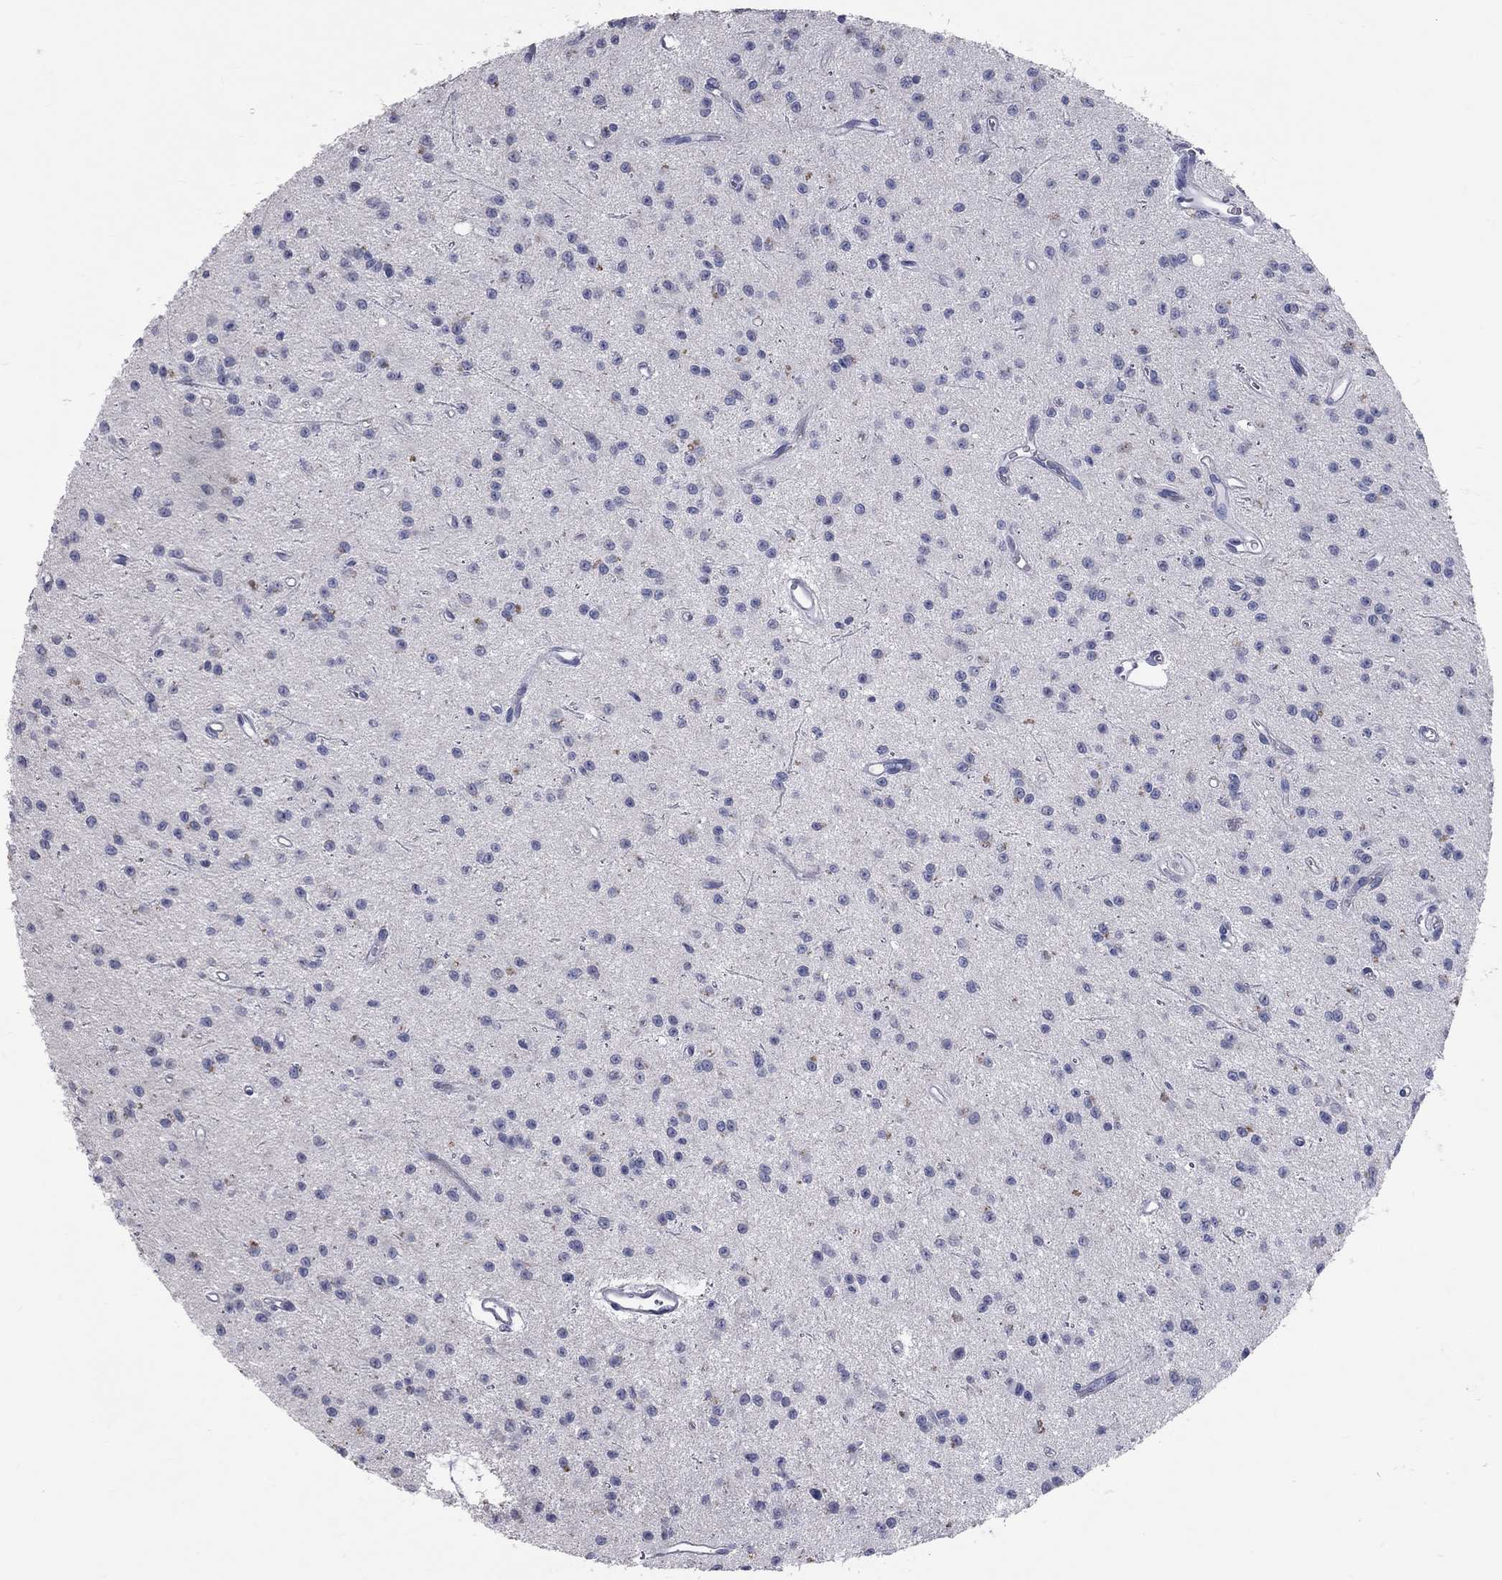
{"staining": {"intensity": "negative", "quantity": "none", "location": "none"}, "tissue": "glioma", "cell_type": "Tumor cells", "image_type": "cancer", "snomed": [{"axis": "morphology", "description": "Glioma, malignant, Low grade"}, {"axis": "topography", "description": "Brain"}], "caption": "High power microscopy histopathology image of an immunohistochemistry micrograph of glioma, revealing no significant staining in tumor cells. (DAB IHC, high magnification).", "gene": "TFPI2", "patient": {"sex": "female", "age": 45}}